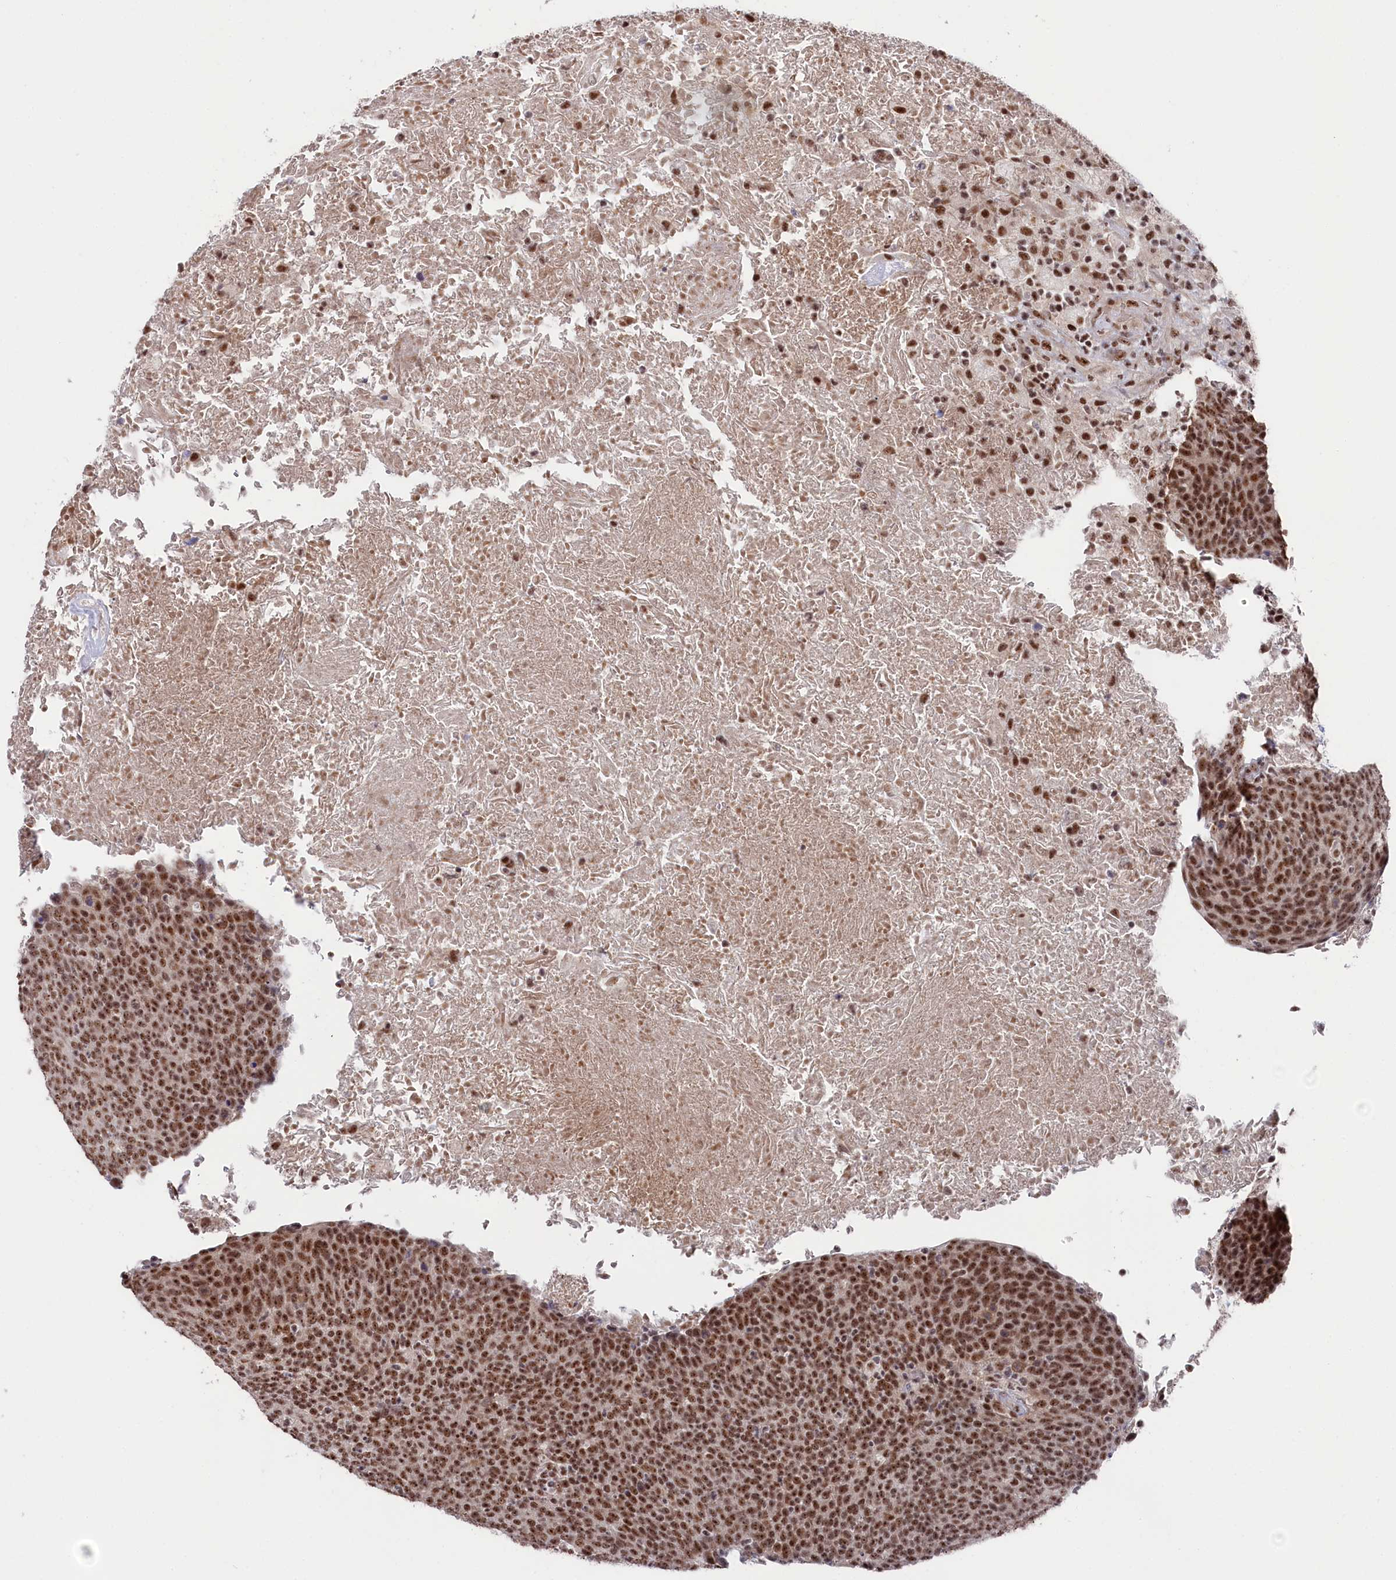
{"staining": {"intensity": "moderate", "quantity": ">75%", "location": "nuclear"}, "tissue": "head and neck cancer", "cell_type": "Tumor cells", "image_type": "cancer", "snomed": [{"axis": "morphology", "description": "Squamous cell carcinoma, NOS"}, {"axis": "morphology", "description": "Squamous cell carcinoma, metastatic, NOS"}, {"axis": "topography", "description": "Lymph node"}, {"axis": "topography", "description": "Head-Neck"}], "caption": "Head and neck metastatic squamous cell carcinoma stained with a brown dye reveals moderate nuclear positive staining in approximately >75% of tumor cells.", "gene": "POLR2H", "patient": {"sex": "male", "age": 62}}